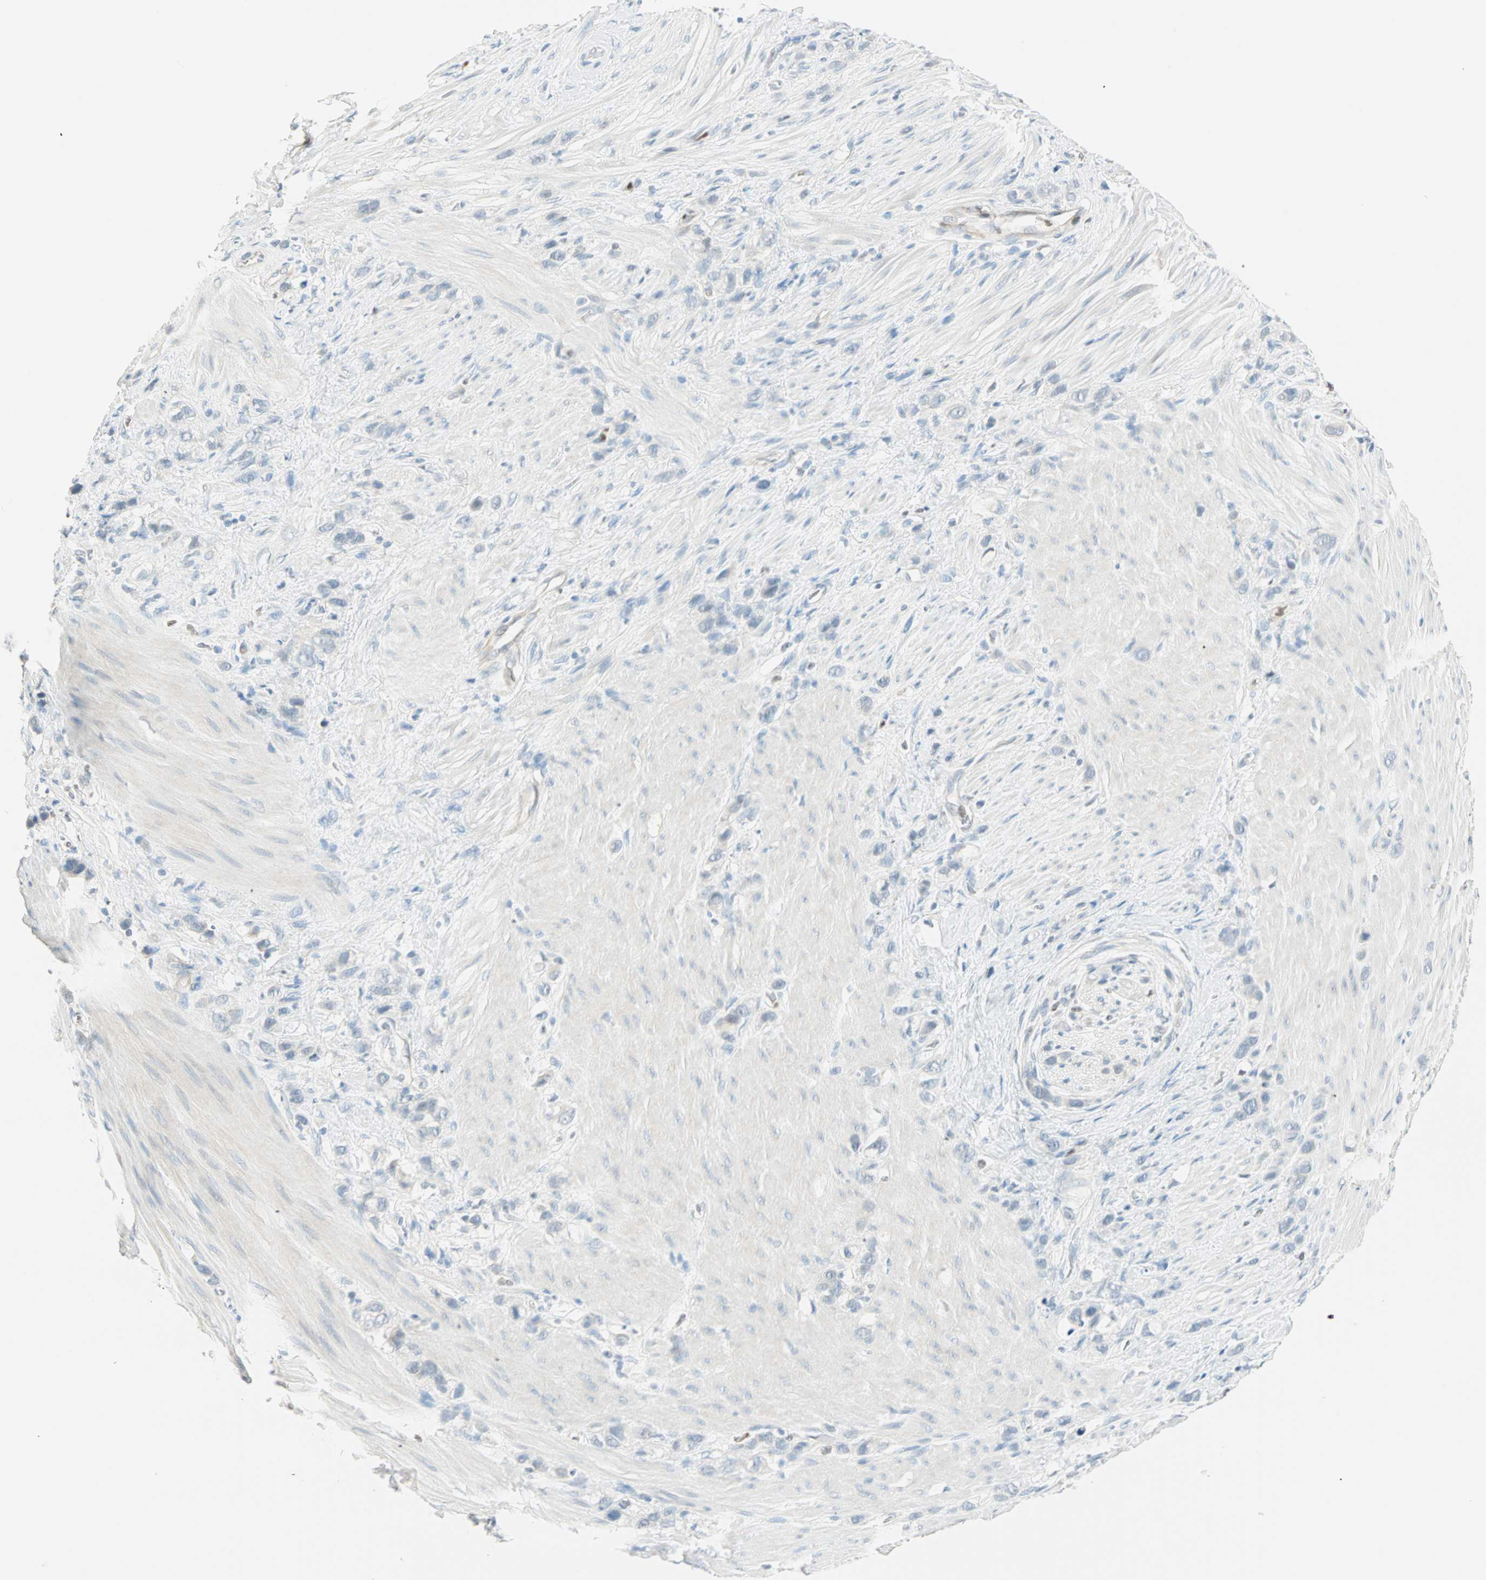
{"staining": {"intensity": "negative", "quantity": "none", "location": "none"}, "tissue": "stomach cancer", "cell_type": "Tumor cells", "image_type": "cancer", "snomed": [{"axis": "morphology", "description": "Normal tissue, NOS"}, {"axis": "morphology", "description": "Adenocarcinoma, NOS"}, {"axis": "morphology", "description": "Adenocarcinoma, High grade"}, {"axis": "topography", "description": "Stomach, upper"}, {"axis": "topography", "description": "Stomach"}], "caption": "This is an IHC micrograph of stomach cancer. There is no positivity in tumor cells.", "gene": "MLLT10", "patient": {"sex": "female", "age": 65}}